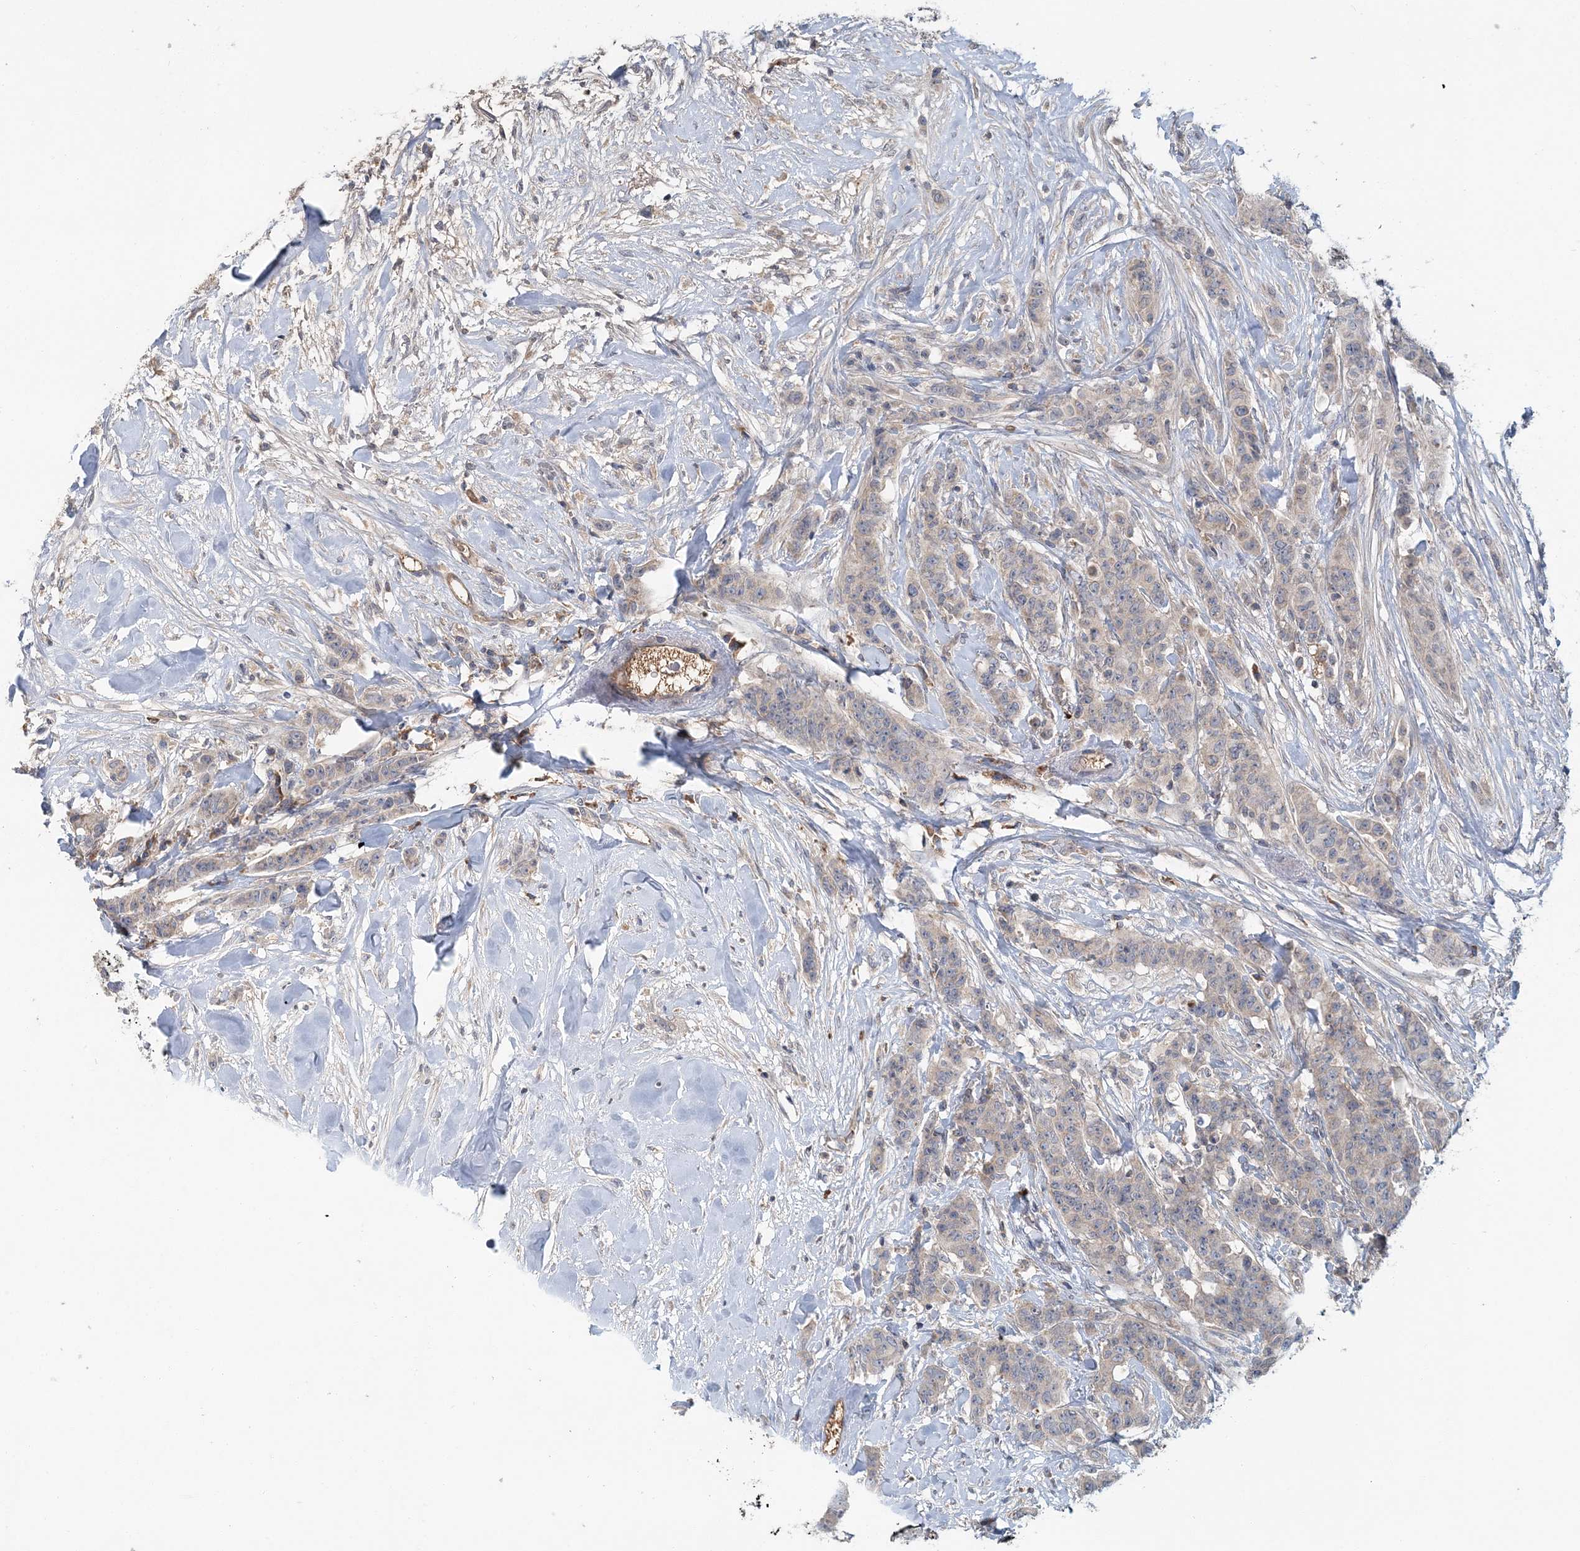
{"staining": {"intensity": "negative", "quantity": "none", "location": "none"}, "tissue": "breast cancer", "cell_type": "Tumor cells", "image_type": "cancer", "snomed": [{"axis": "morphology", "description": "Duct carcinoma"}, {"axis": "topography", "description": "Breast"}], "caption": "DAB immunohistochemical staining of infiltrating ductal carcinoma (breast) demonstrates no significant positivity in tumor cells.", "gene": "RNF25", "patient": {"sex": "female", "age": 40}}